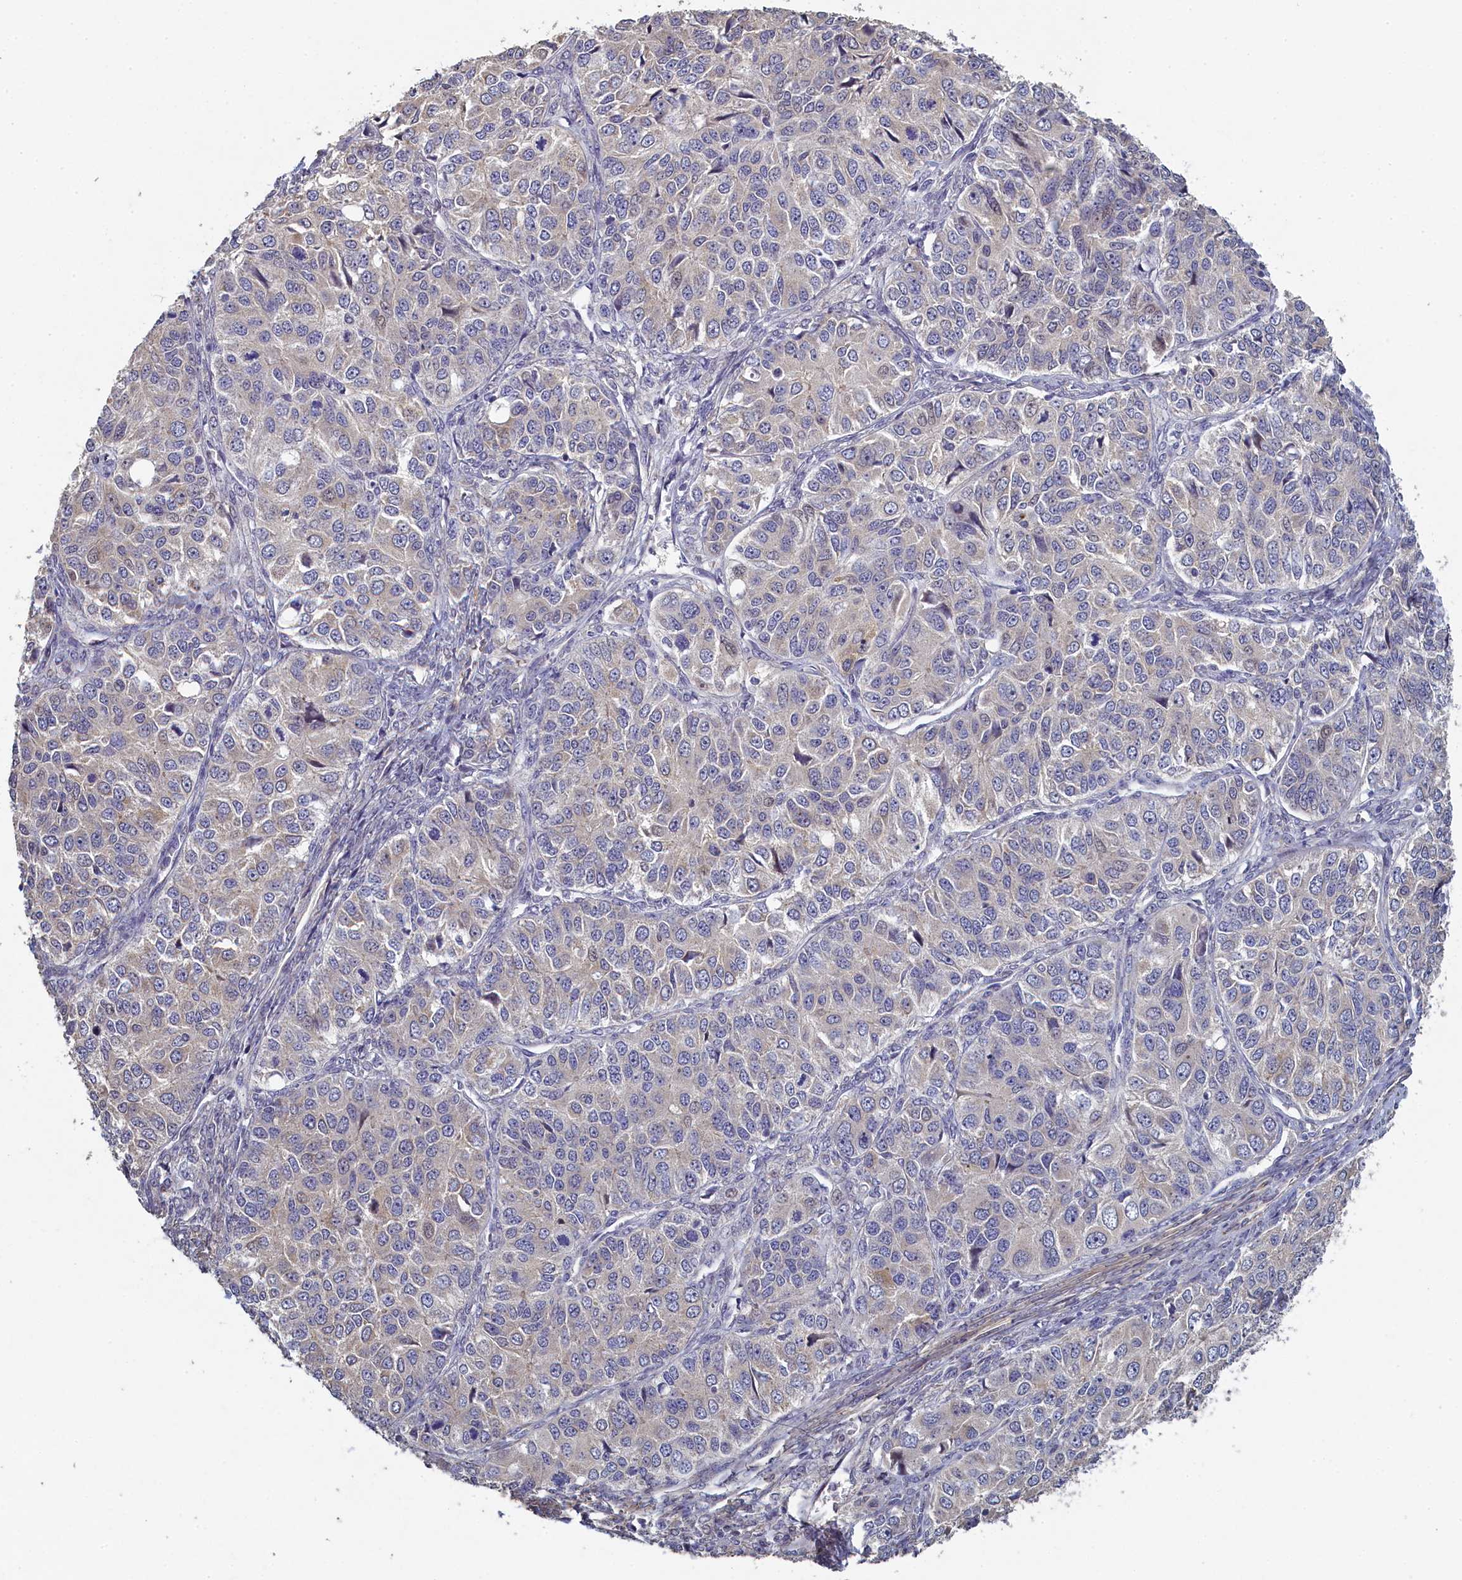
{"staining": {"intensity": "negative", "quantity": "none", "location": "none"}, "tissue": "ovarian cancer", "cell_type": "Tumor cells", "image_type": "cancer", "snomed": [{"axis": "morphology", "description": "Carcinoma, endometroid"}, {"axis": "topography", "description": "Ovary"}], "caption": "Immunohistochemistry (IHC) of human ovarian cancer (endometroid carcinoma) shows no expression in tumor cells. The staining was performed using DAB to visualize the protein expression in brown, while the nuclei were stained in blue with hematoxylin (Magnification: 20x).", "gene": "DIXDC1", "patient": {"sex": "female", "age": 51}}